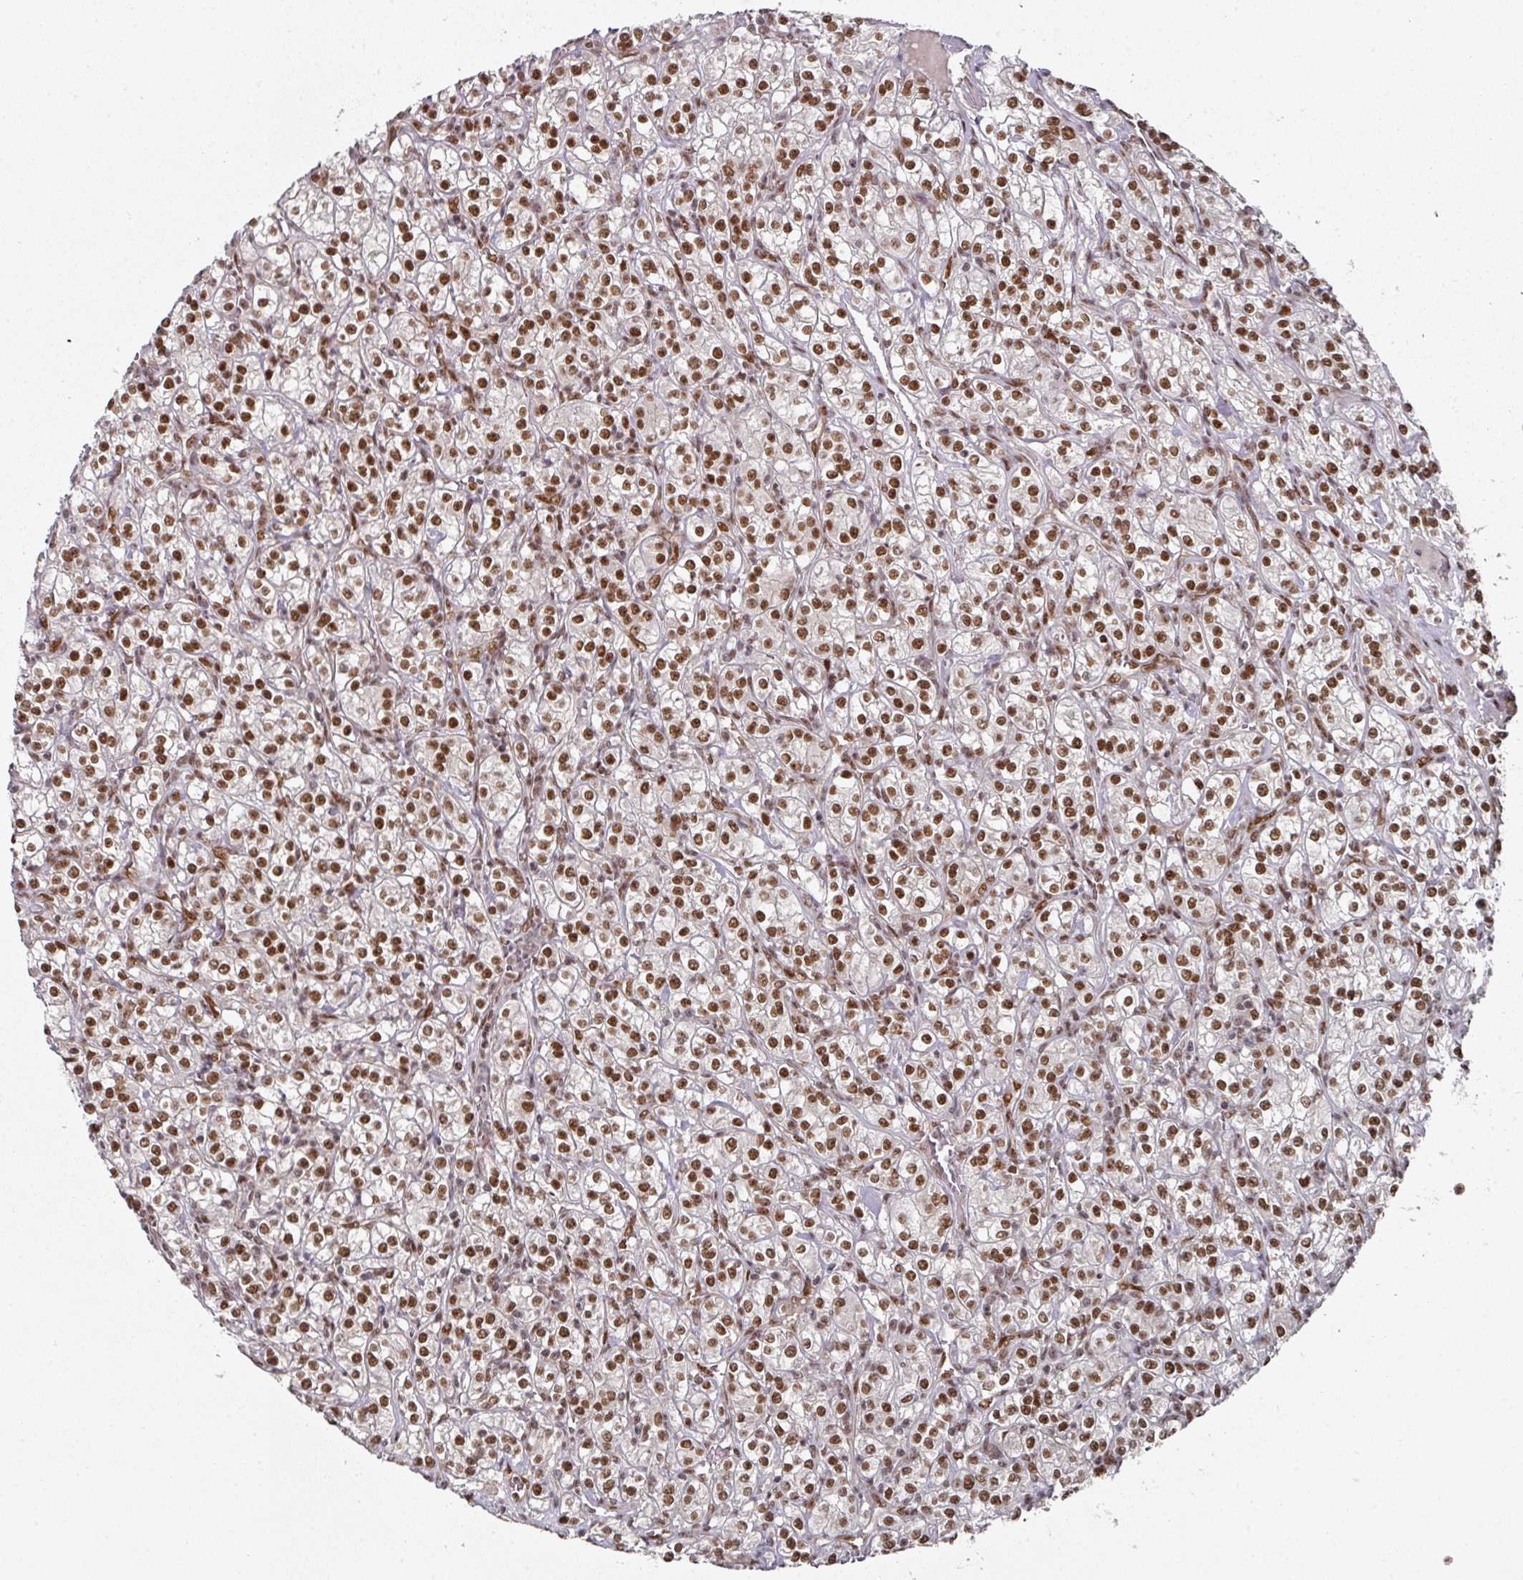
{"staining": {"intensity": "moderate", "quantity": ">75%", "location": "nuclear"}, "tissue": "renal cancer", "cell_type": "Tumor cells", "image_type": "cancer", "snomed": [{"axis": "morphology", "description": "Adenocarcinoma, NOS"}, {"axis": "topography", "description": "Kidney"}], "caption": "Human renal cancer stained with a protein marker shows moderate staining in tumor cells.", "gene": "MEPCE", "patient": {"sex": "male", "age": 77}}